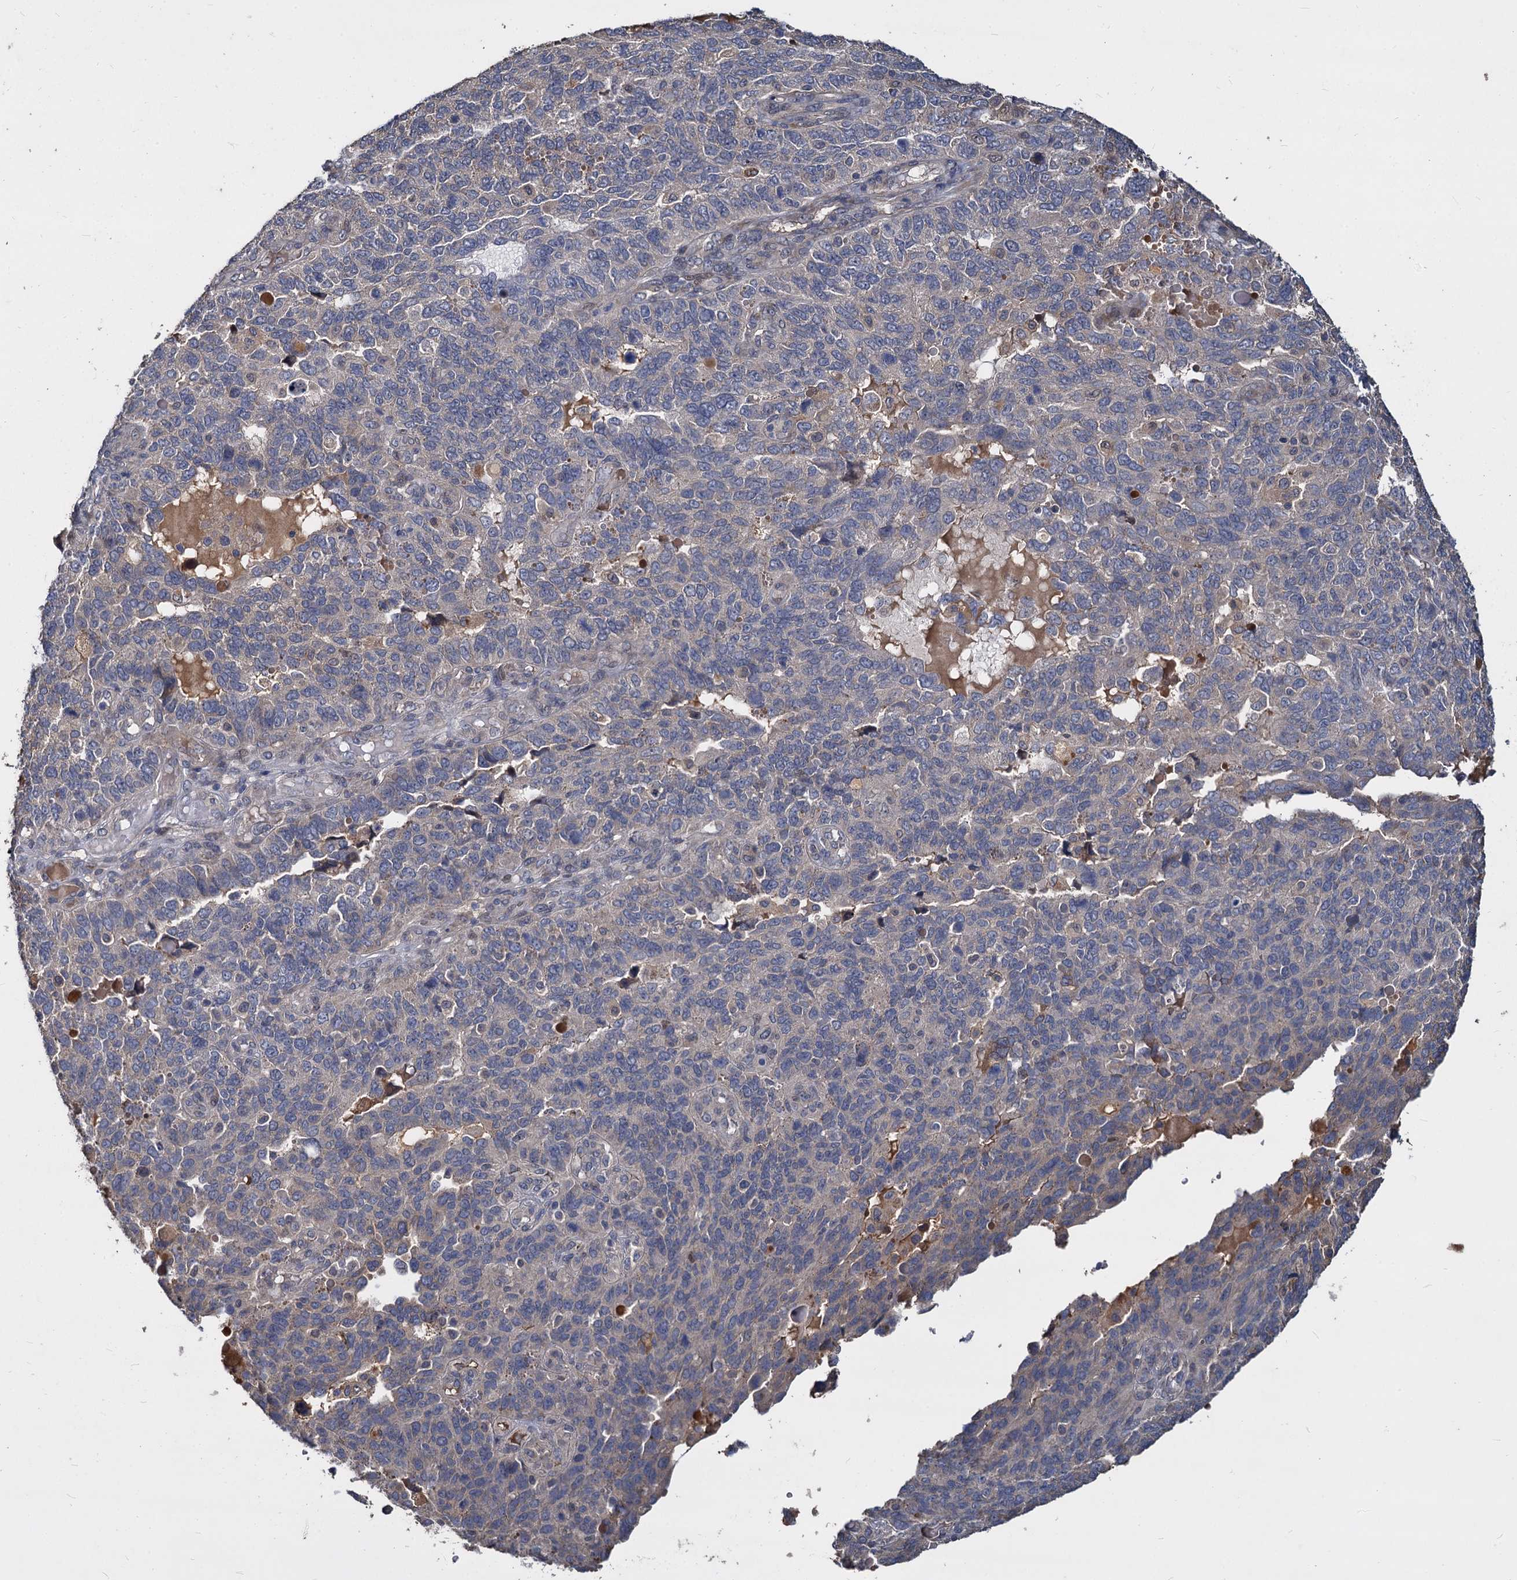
{"staining": {"intensity": "negative", "quantity": "none", "location": "none"}, "tissue": "endometrial cancer", "cell_type": "Tumor cells", "image_type": "cancer", "snomed": [{"axis": "morphology", "description": "Adenocarcinoma, NOS"}, {"axis": "topography", "description": "Endometrium"}], "caption": "High power microscopy histopathology image of an immunohistochemistry (IHC) histopathology image of endometrial adenocarcinoma, revealing no significant positivity in tumor cells.", "gene": "CCDC184", "patient": {"sex": "female", "age": 66}}